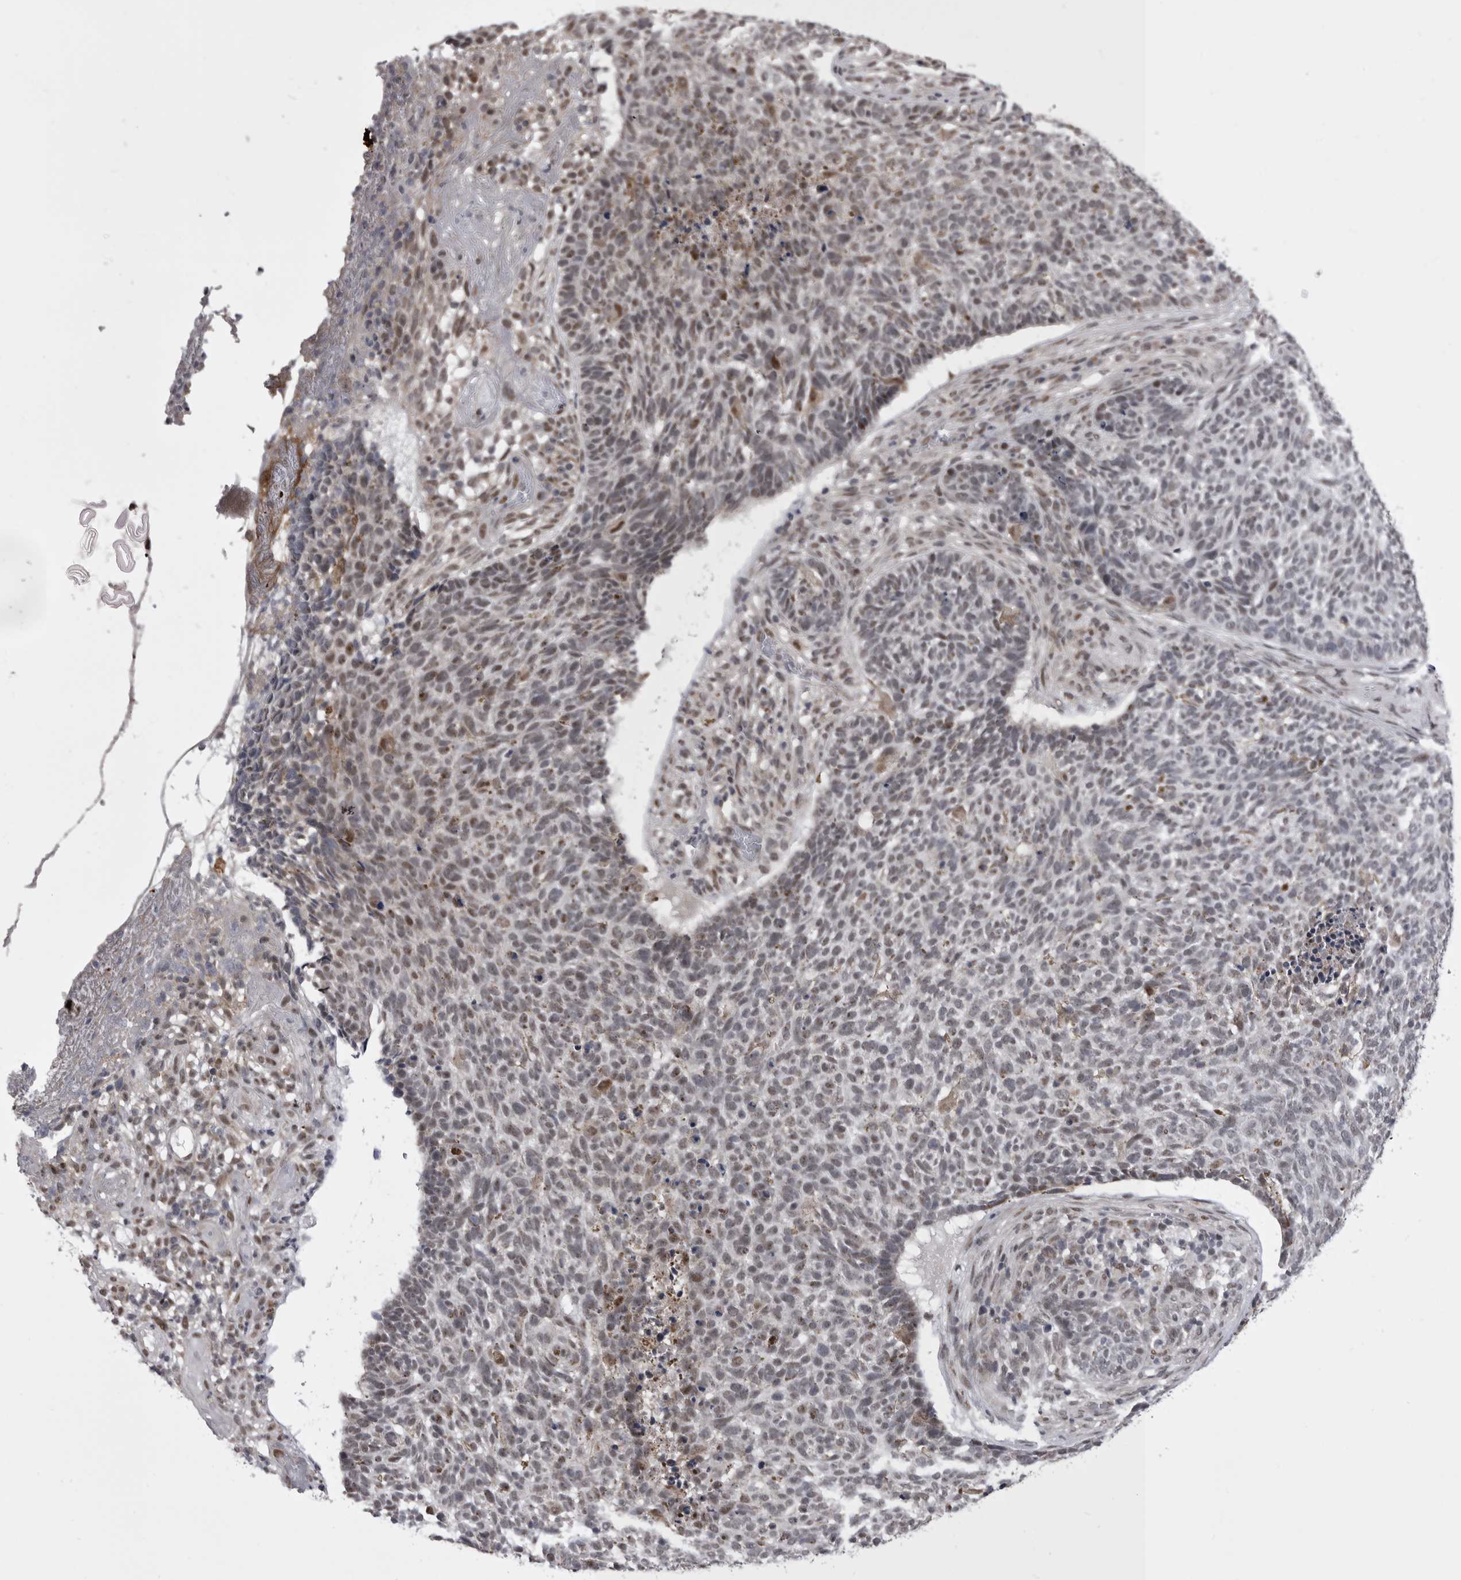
{"staining": {"intensity": "weak", "quantity": "<25%", "location": "nuclear"}, "tissue": "skin cancer", "cell_type": "Tumor cells", "image_type": "cancer", "snomed": [{"axis": "morphology", "description": "Basal cell carcinoma"}, {"axis": "topography", "description": "Skin"}], "caption": "DAB (3,3'-diaminobenzidine) immunohistochemical staining of human skin cancer (basal cell carcinoma) demonstrates no significant positivity in tumor cells.", "gene": "PRPF3", "patient": {"sex": "male", "age": 85}}